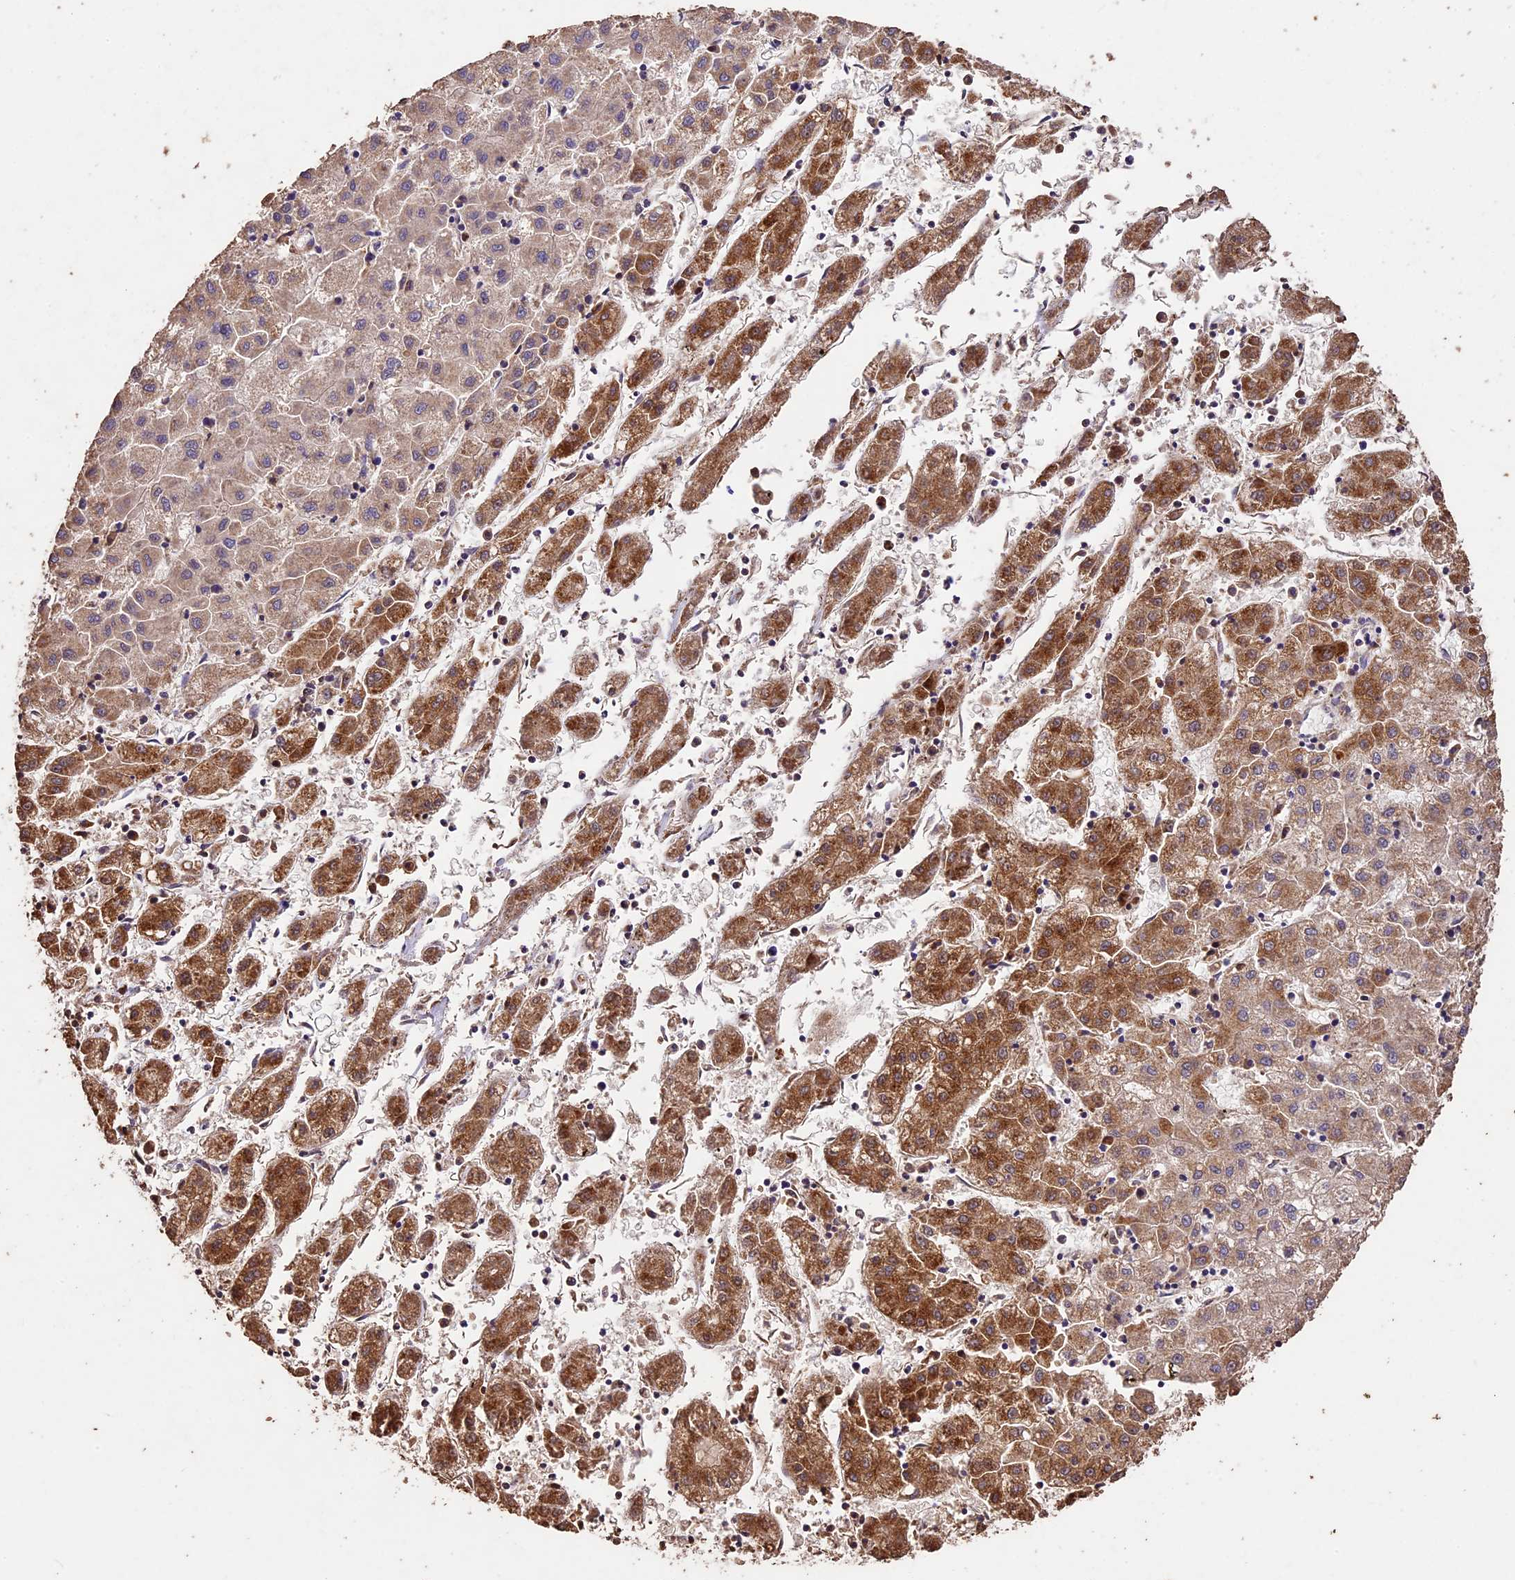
{"staining": {"intensity": "strong", "quantity": ">75%", "location": "cytoplasmic/membranous"}, "tissue": "liver cancer", "cell_type": "Tumor cells", "image_type": "cancer", "snomed": [{"axis": "morphology", "description": "Carcinoma, Hepatocellular, NOS"}, {"axis": "topography", "description": "Liver"}], "caption": "This is a photomicrograph of immunohistochemistry staining of liver cancer, which shows strong positivity in the cytoplasmic/membranous of tumor cells.", "gene": "CRLF1", "patient": {"sex": "male", "age": 72}}